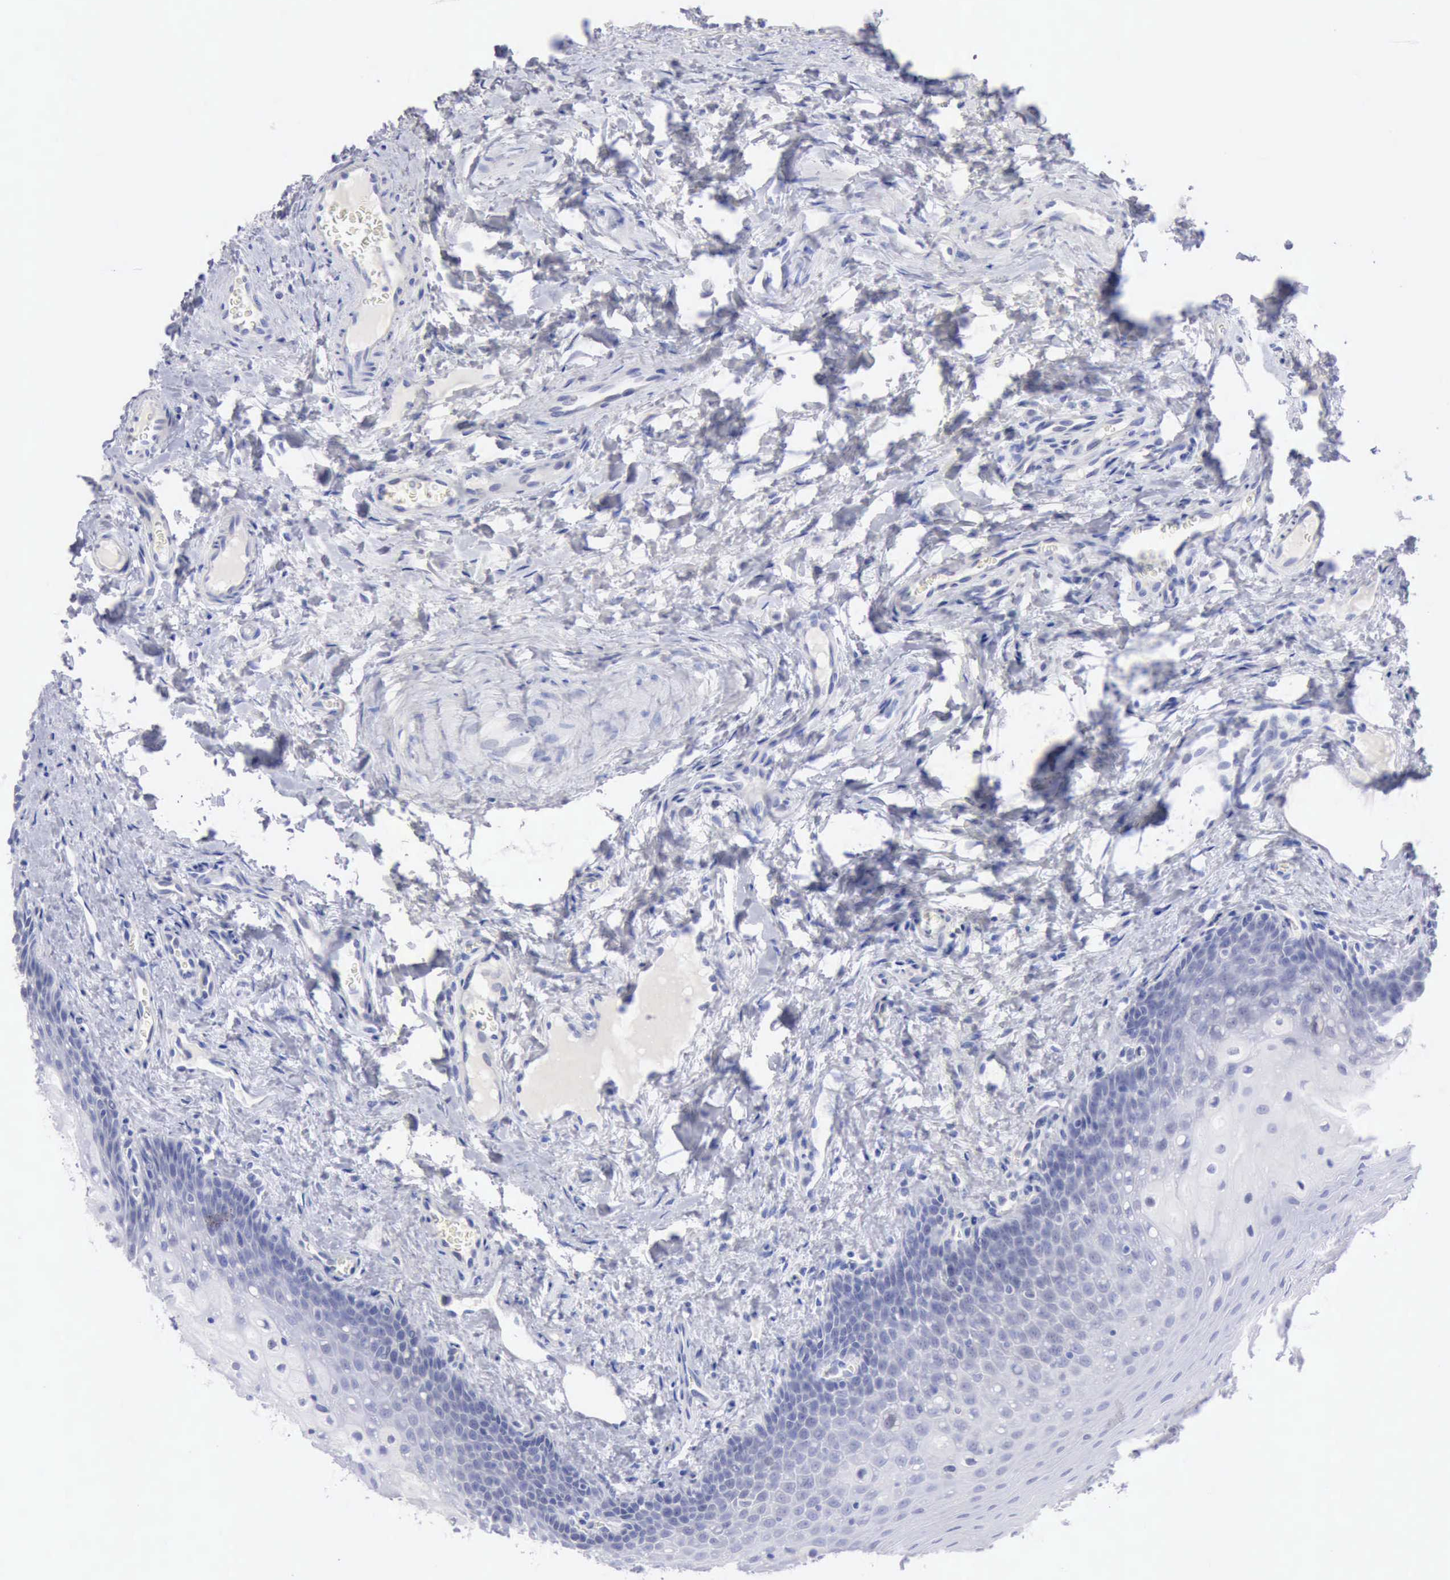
{"staining": {"intensity": "negative", "quantity": "none", "location": "none"}, "tissue": "oral mucosa", "cell_type": "Squamous epithelial cells", "image_type": "normal", "snomed": [{"axis": "morphology", "description": "Normal tissue, NOS"}, {"axis": "topography", "description": "Oral tissue"}], "caption": "An immunohistochemistry (IHC) micrograph of normal oral mucosa is shown. There is no staining in squamous epithelial cells of oral mucosa. (Brightfield microscopy of DAB (3,3'-diaminobenzidine) immunohistochemistry at high magnification).", "gene": "ANGEL1", "patient": {"sex": "male", "age": 20}}